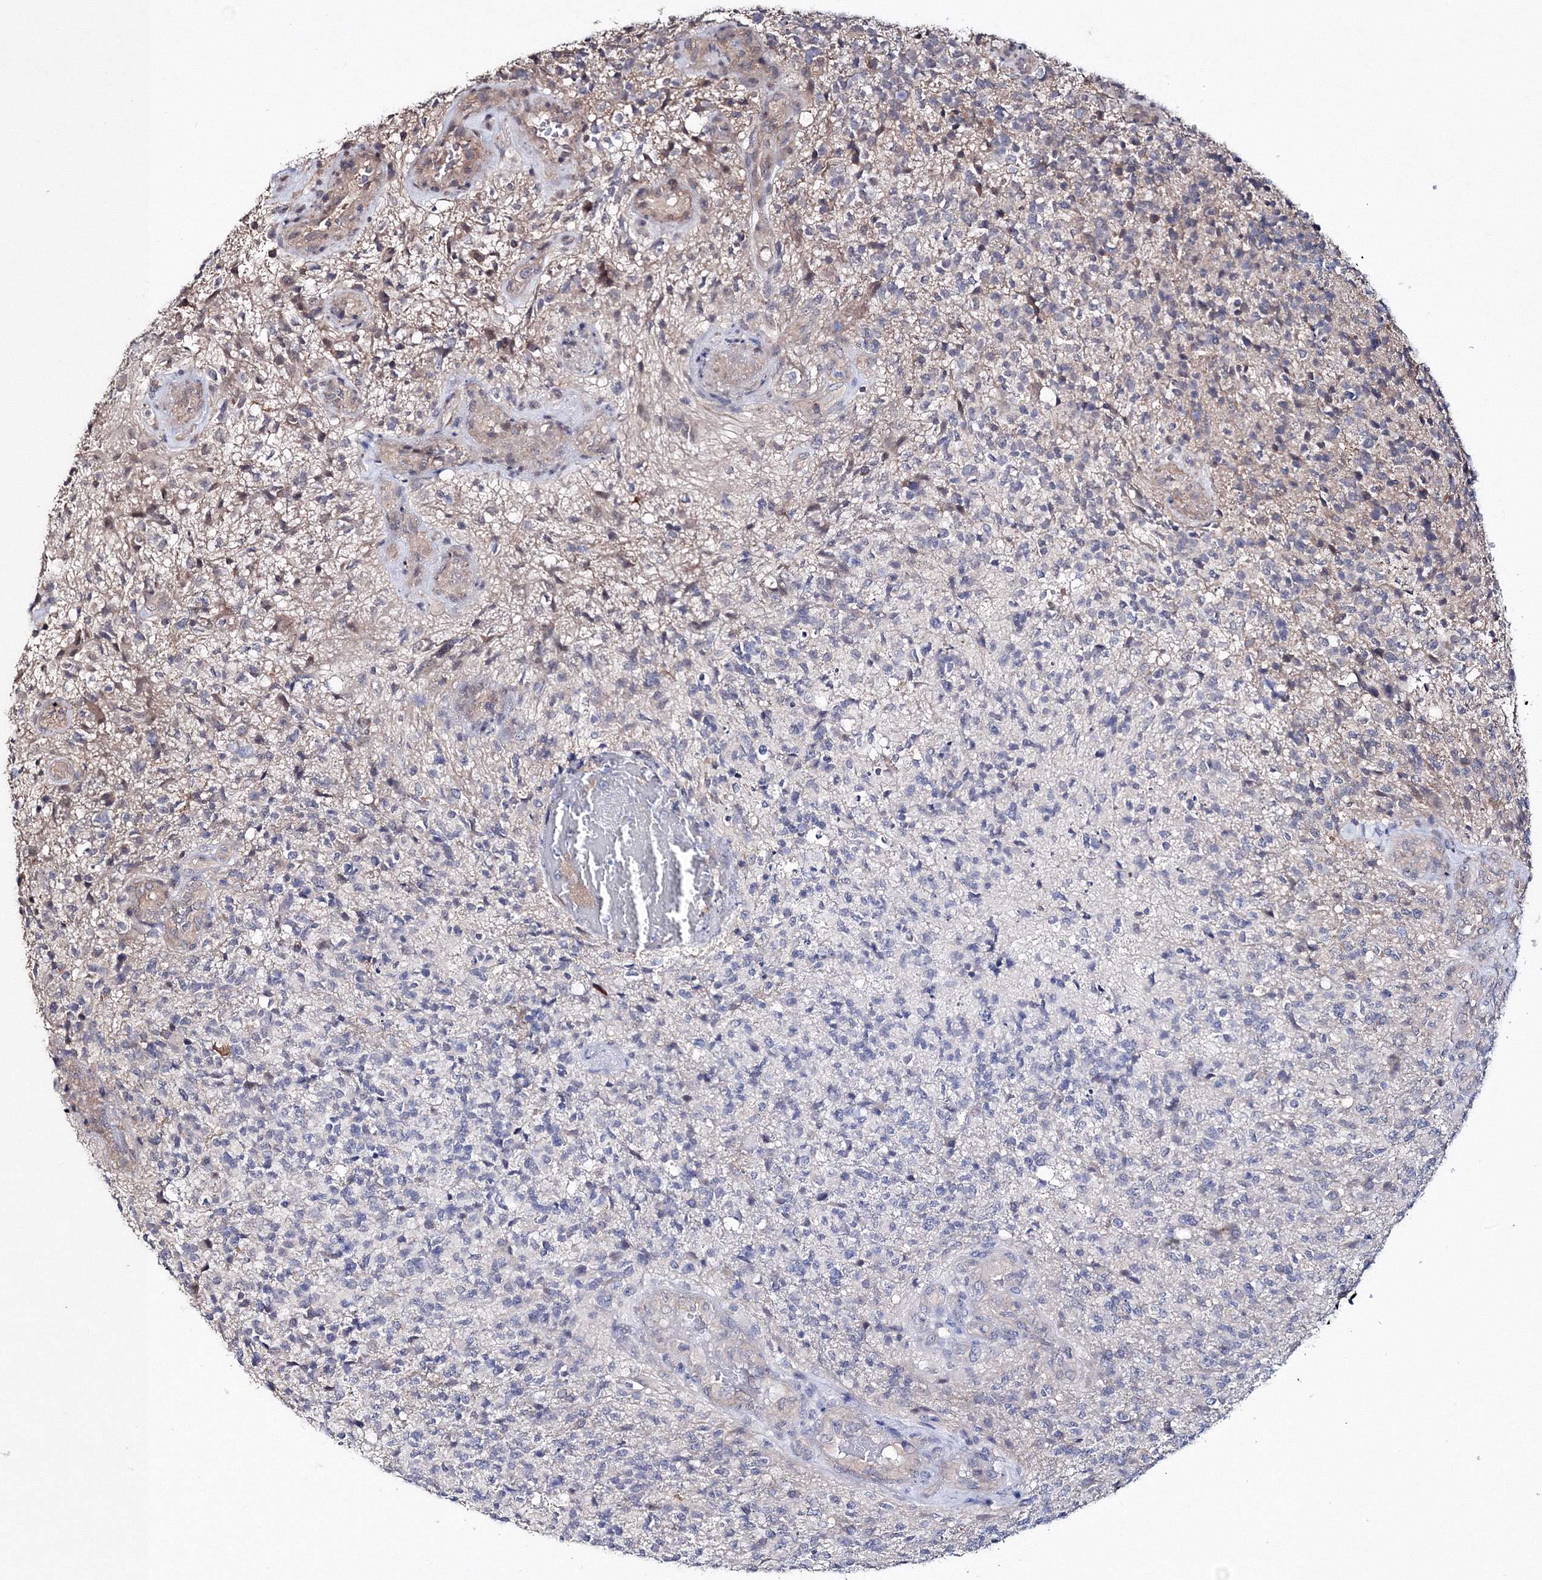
{"staining": {"intensity": "negative", "quantity": "none", "location": "none"}, "tissue": "glioma", "cell_type": "Tumor cells", "image_type": "cancer", "snomed": [{"axis": "morphology", "description": "Glioma, malignant, High grade"}, {"axis": "topography", "description": "Brain"}], "caption": "A photomicrograph of human glioma is negative for staining in tumor cells.", "gene": "PPP2R2B", "patient": {"sex": "male", "age": 56}}